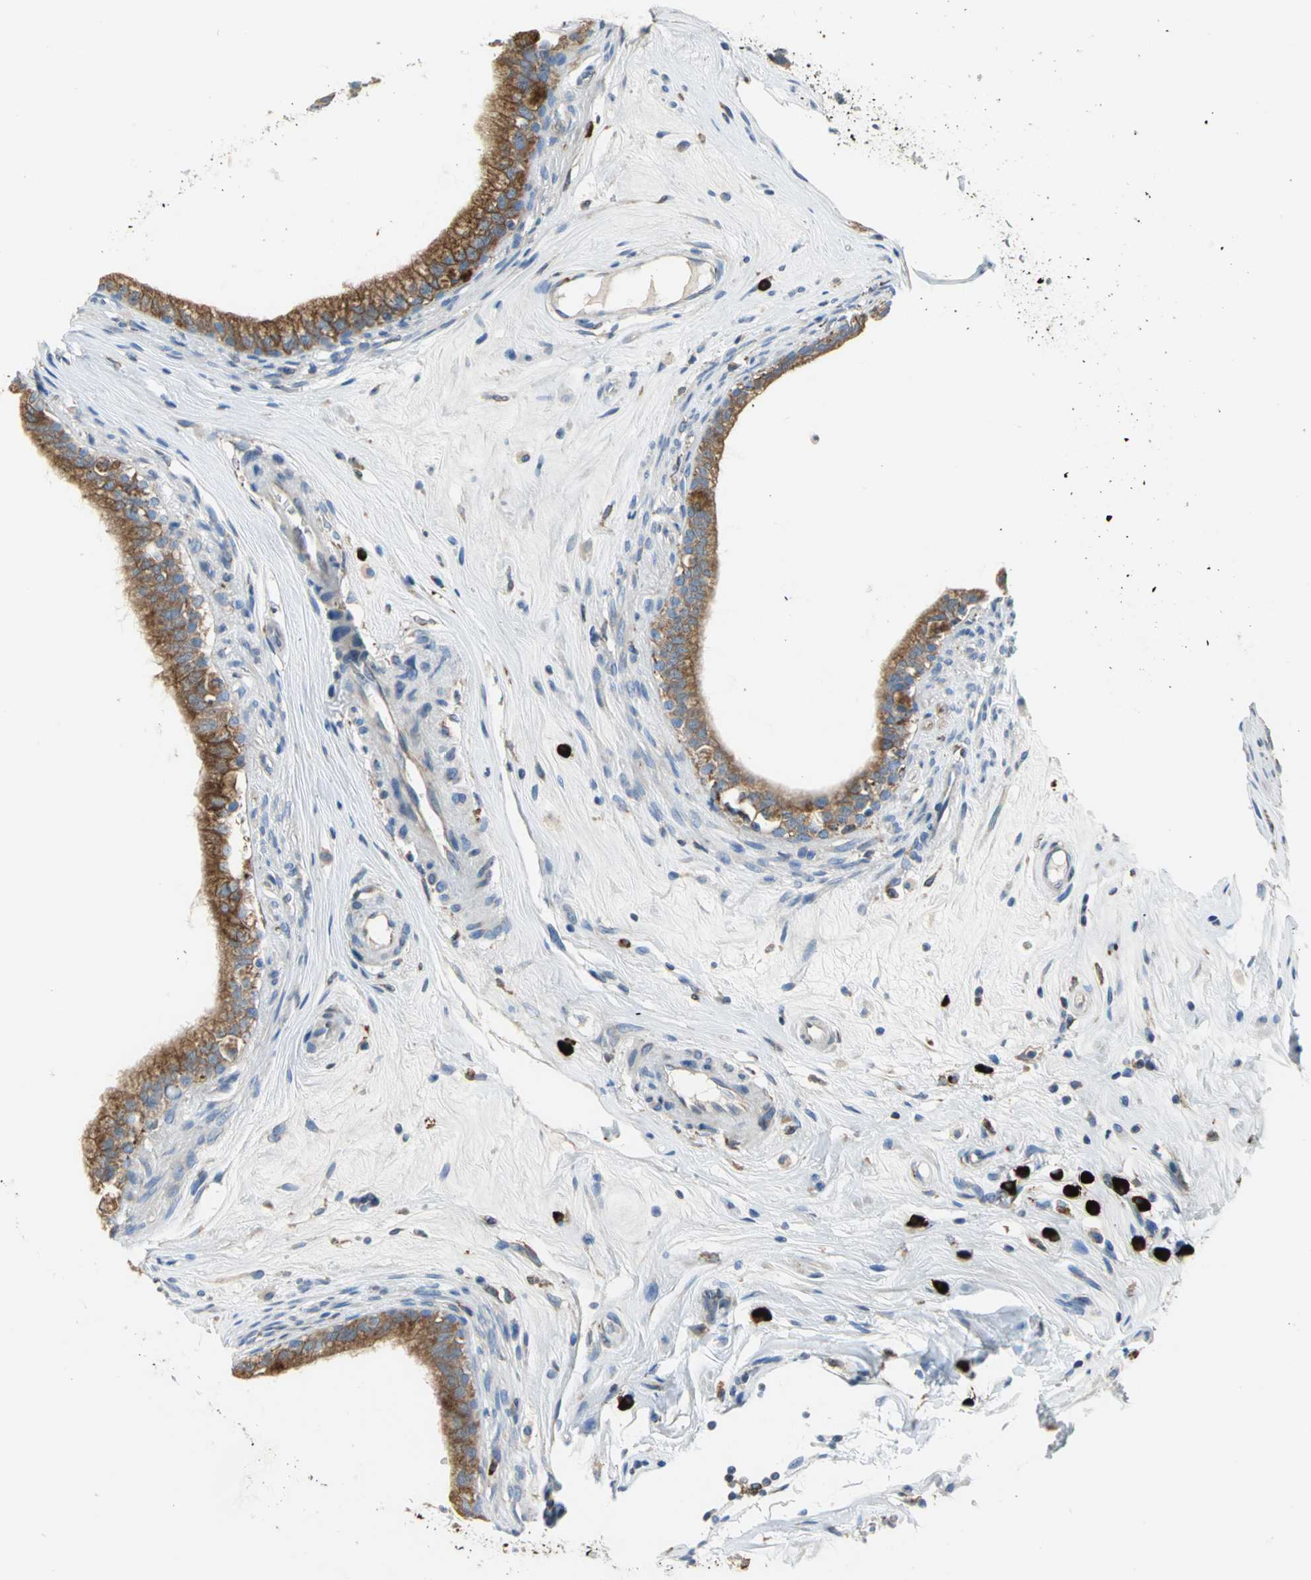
{"staining": {"intensity": "strong", "quantity": ">75%", "location": "cytoplasmic/membranous"}, "tissue": "epididymis", "cell_type": "Glandular cells", "image_type": "normal", "snomed": [{"axis": "morphology", "description": "Normal tissue, NOS"}, {"axis": "morphology", "description": "Inflammation, NOS"}, {"axis": "topography", "description": "Epididymis"}], "caption": "Benign epididymis demonstrates strong cytoplasmic/membranous positivity in approximately >75% of glandular cells, visualized by immunohistochemistry. (DAB (3,3'-diaminobenzidine) = brown stain, brightfield microscopy at high magnification).", "gene": "SDF2L1", "patient": {"sex": "male", "age": 84}}